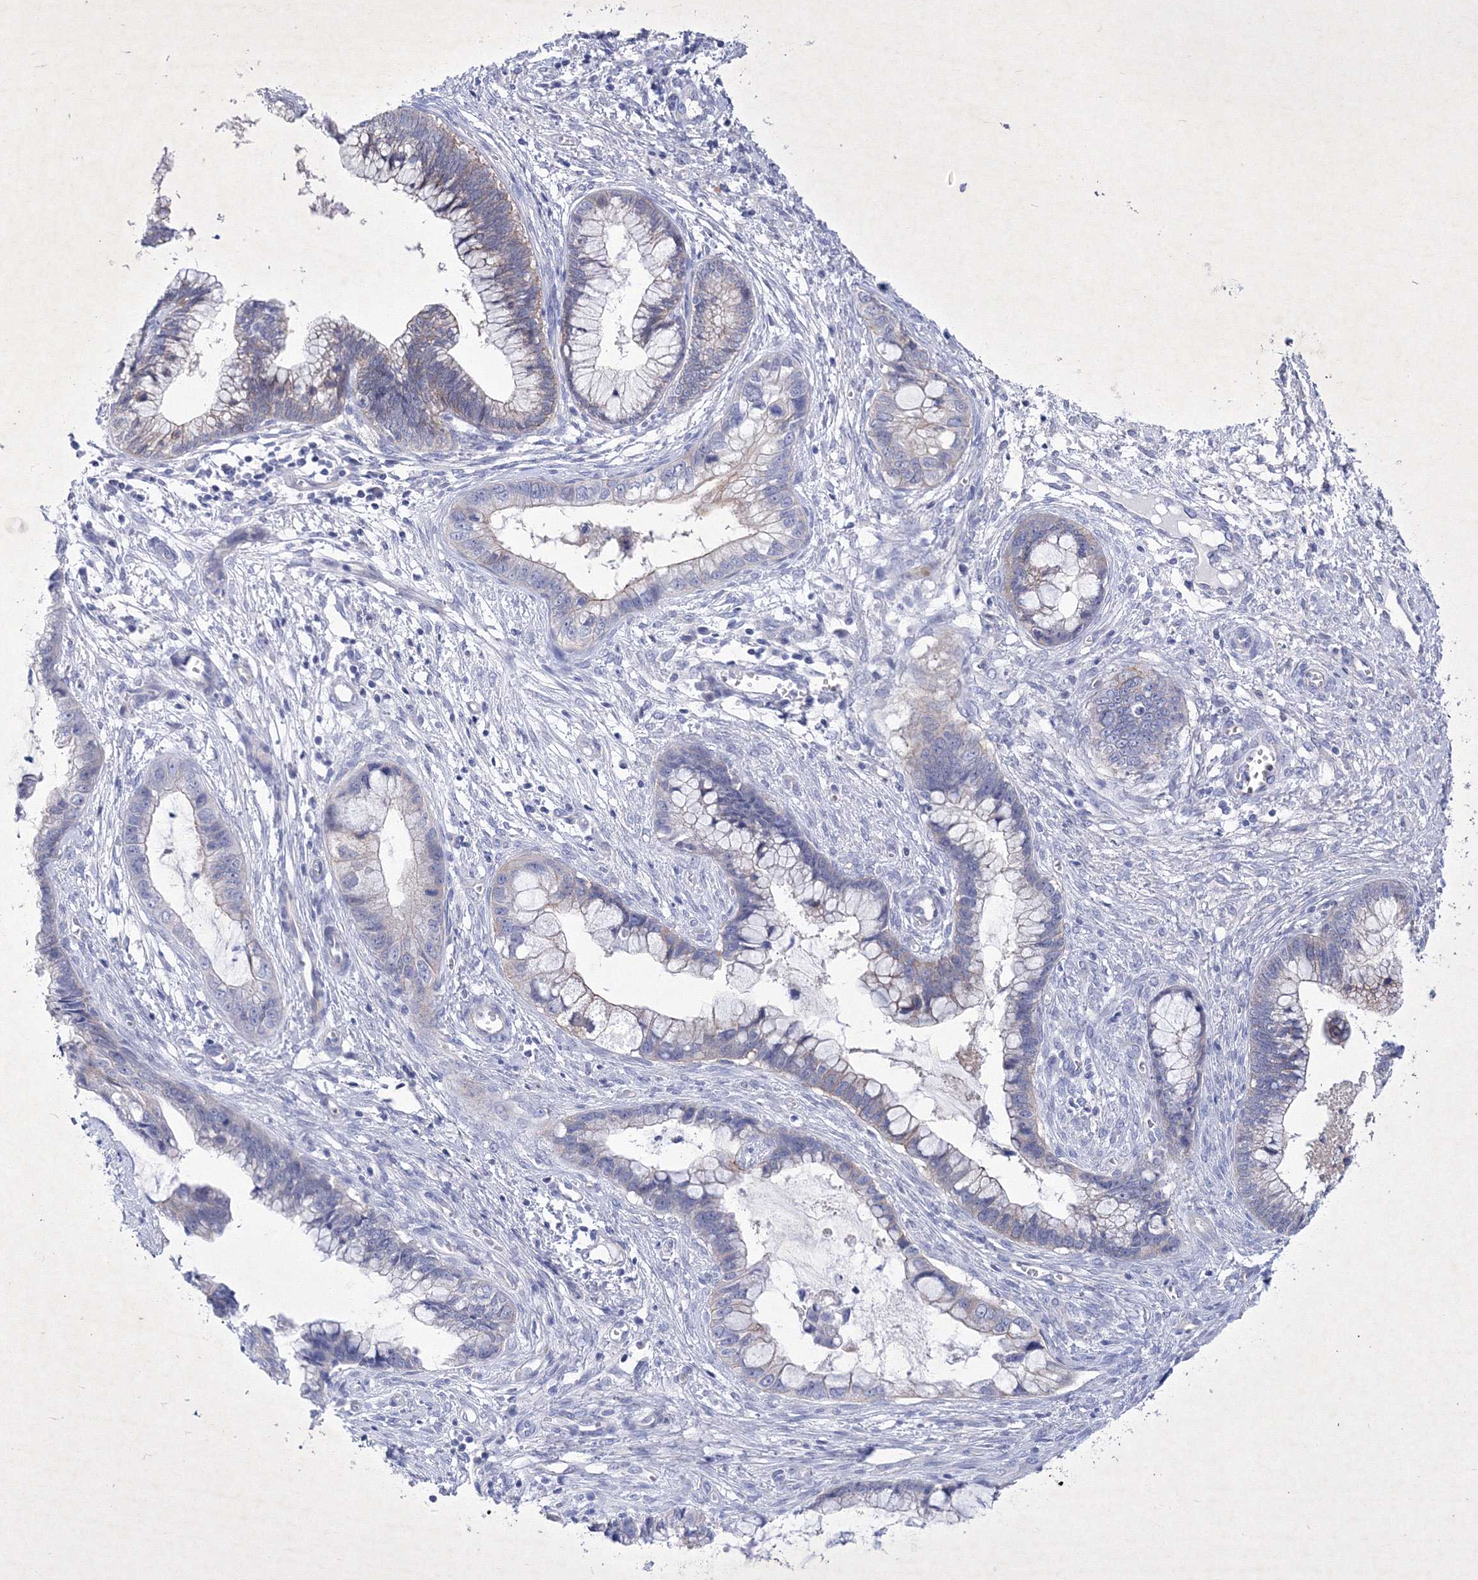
{"staining": {"intensity": "negative", "quantity": "none", "location": "none"}, "tissue": "cervical cancer", "cell_type": "Tumor cells", "image_type": "cancer", "snomed": [{"axis": "morphology", "description": "Adenocarcinoma, NOS"}, {"axis": "topography", "description": "Cervix"}], "caption": "A micrograph of cervical adenocarcinoma stained for a protein exhibits no brown staining in tumor cells. Nuclei are stained in blue.", "gene": "GPN1", "patient": {"sex": "female", "age": 44}}